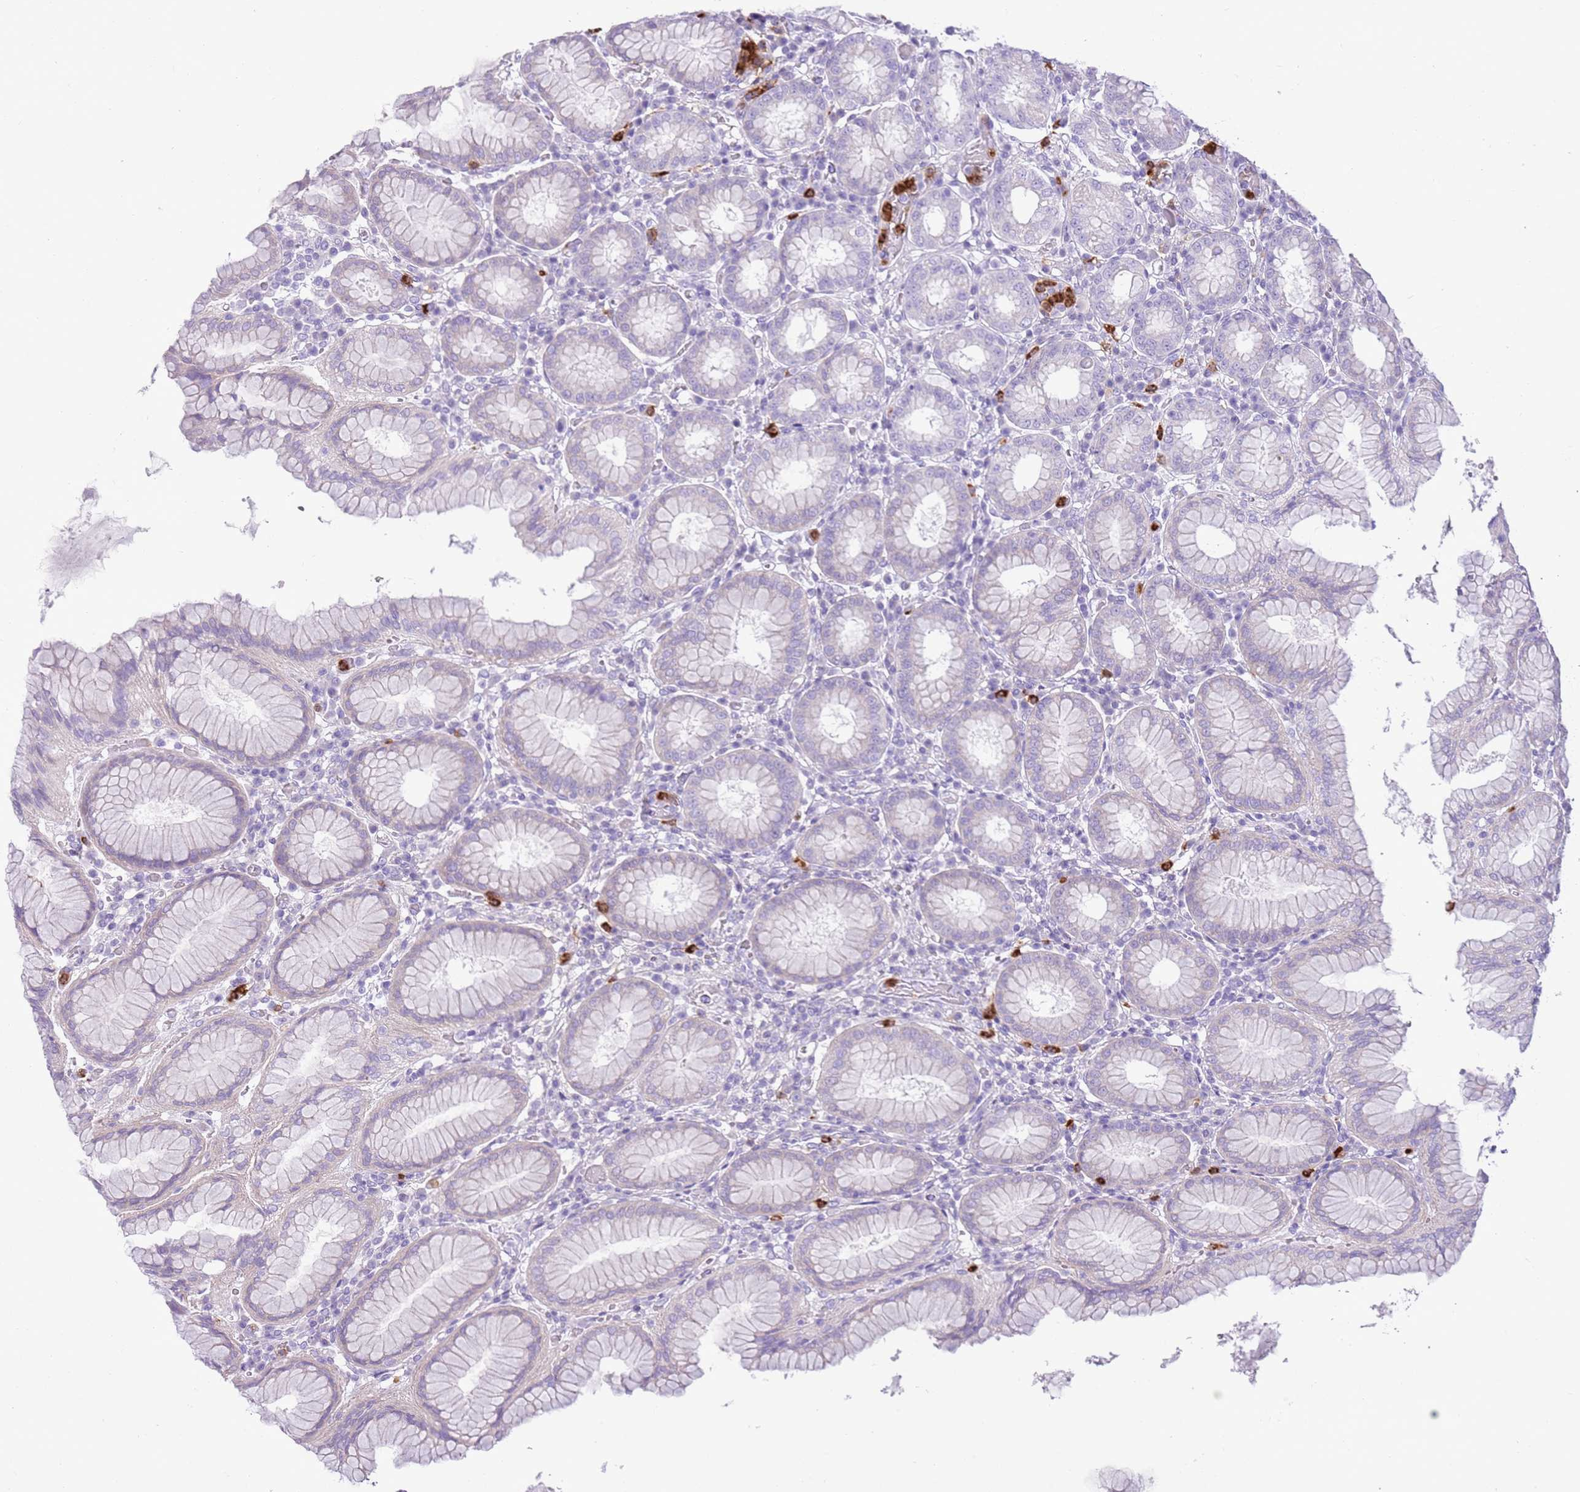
{"staining": {"intensity": "negative", "quantity": "none", "location": "none"}, "tissue": "stomach", "cell_type": "Glandular cells", "image_type": "normal", "snomed": [{"axis": "morphology", "description": "Normal tissue, NOS"}, {"axis": "topography", "description": "Stomach"}, {"axis": "topography", "description": "Stomach, lower"}], "caption": "A photomicrograph of stomach stained for a protein shows no brown staining in glandular cells. (Stains: DAB (3,3'-diaminobenzidine) immunohistochemistry (IHC) with hematoxylin counter stain, Microscopy: brightfield microscopy at high magnification).", "gene": "CD177", "patient": {"sex": "female", "age": 56}}